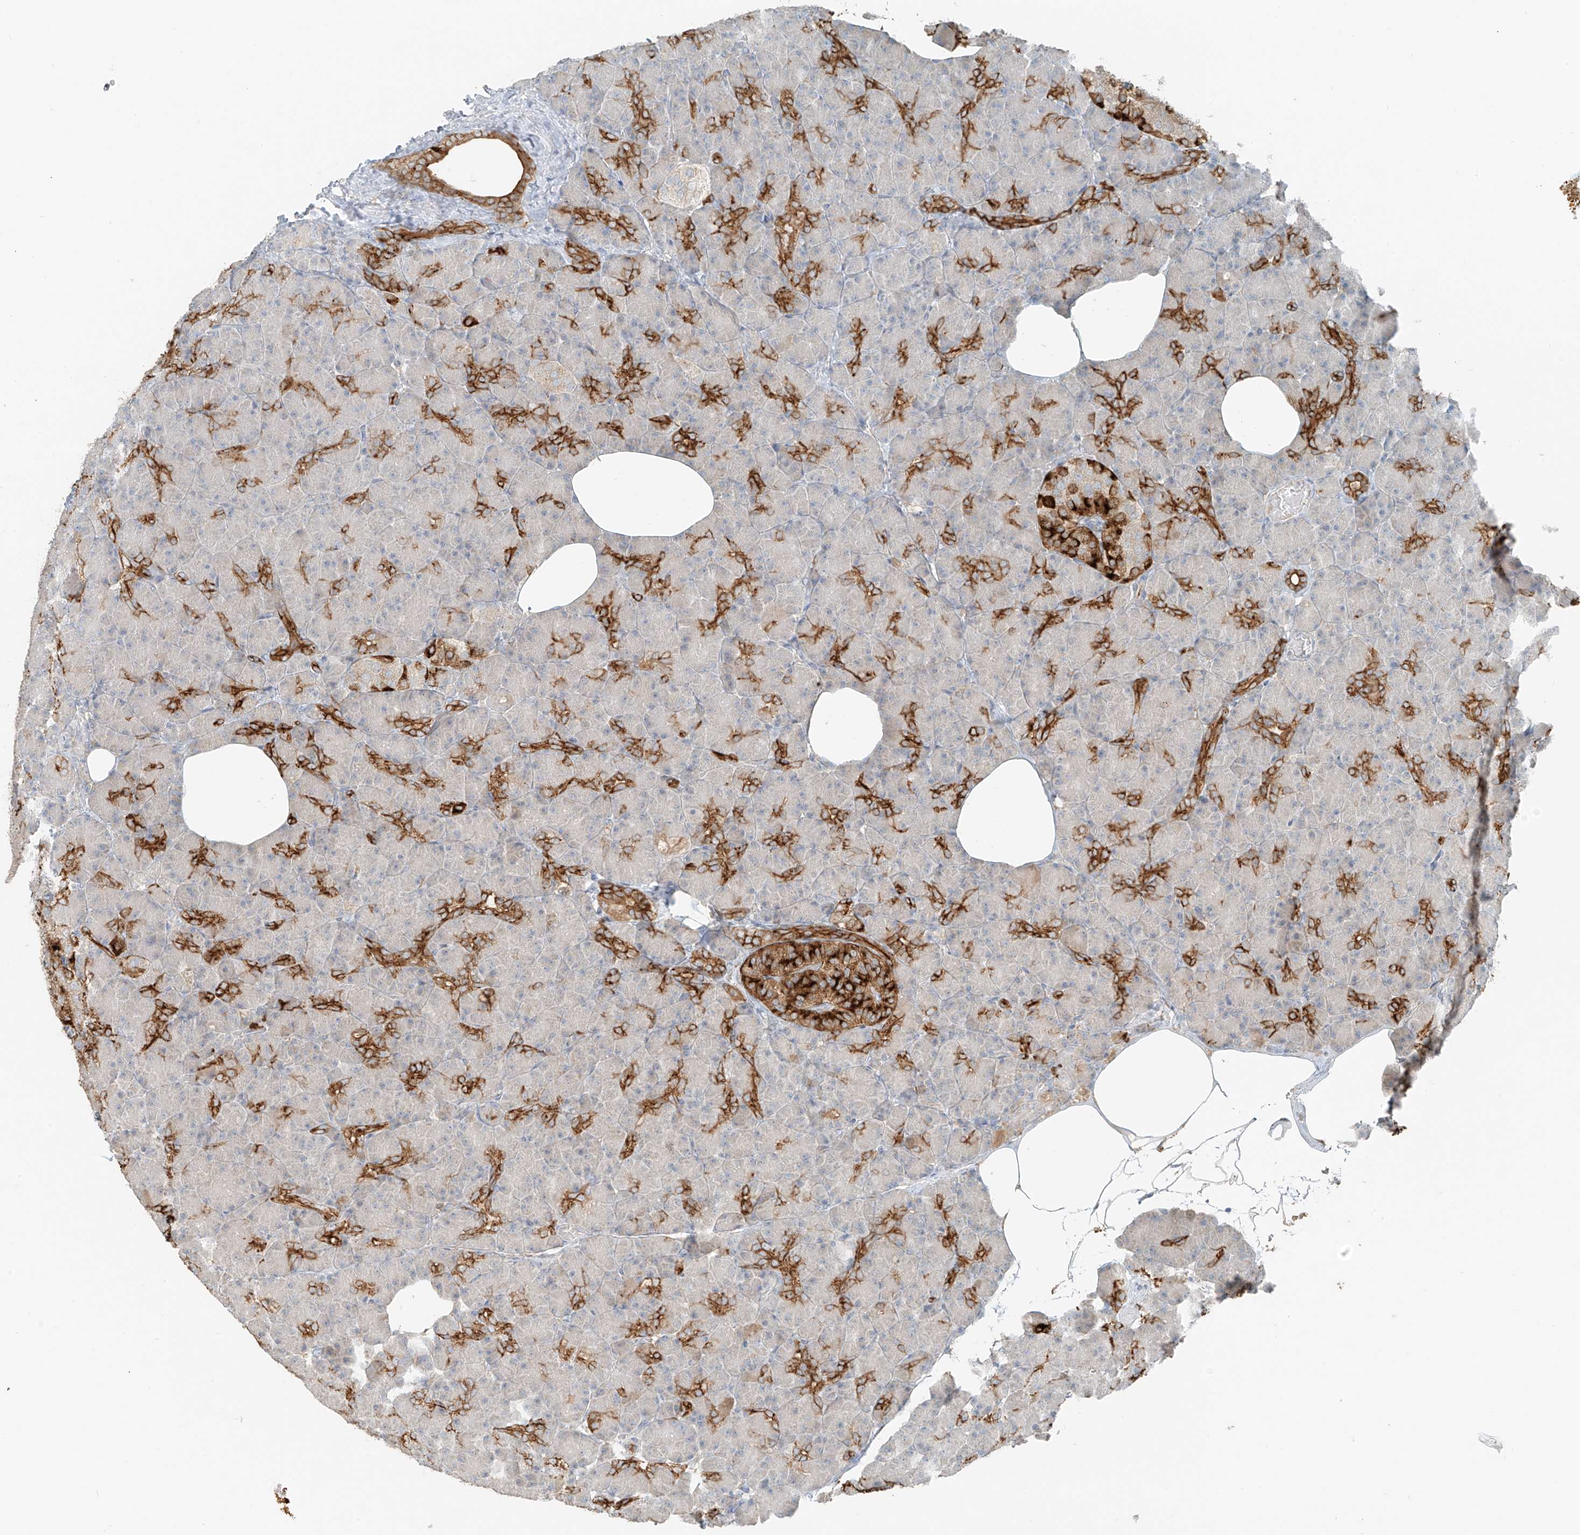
{"staining": {"intensity": "strong", "quantity": "<25%", "location": "cytoplasmic/membranous"}, "tissue": "pancreas", "cell_type": "Exocrine glandular cells", "image_type": "normal", "snomed": [{"axis": "morphology", "description": "Normal tissue, NOS"}, {"axis": "topography", "description": "Pancreas"}], "caption": "Brown immunohistochemical staining in benign pancreas shows strong cytoplasmic/membranous expression in about <25% of exocrine glandular cells. (brown staining indicates protein expression, while blue staining denotes nuclei).", "gene": "FSTL1", "patient": {"sex": "female", "age": 43}}